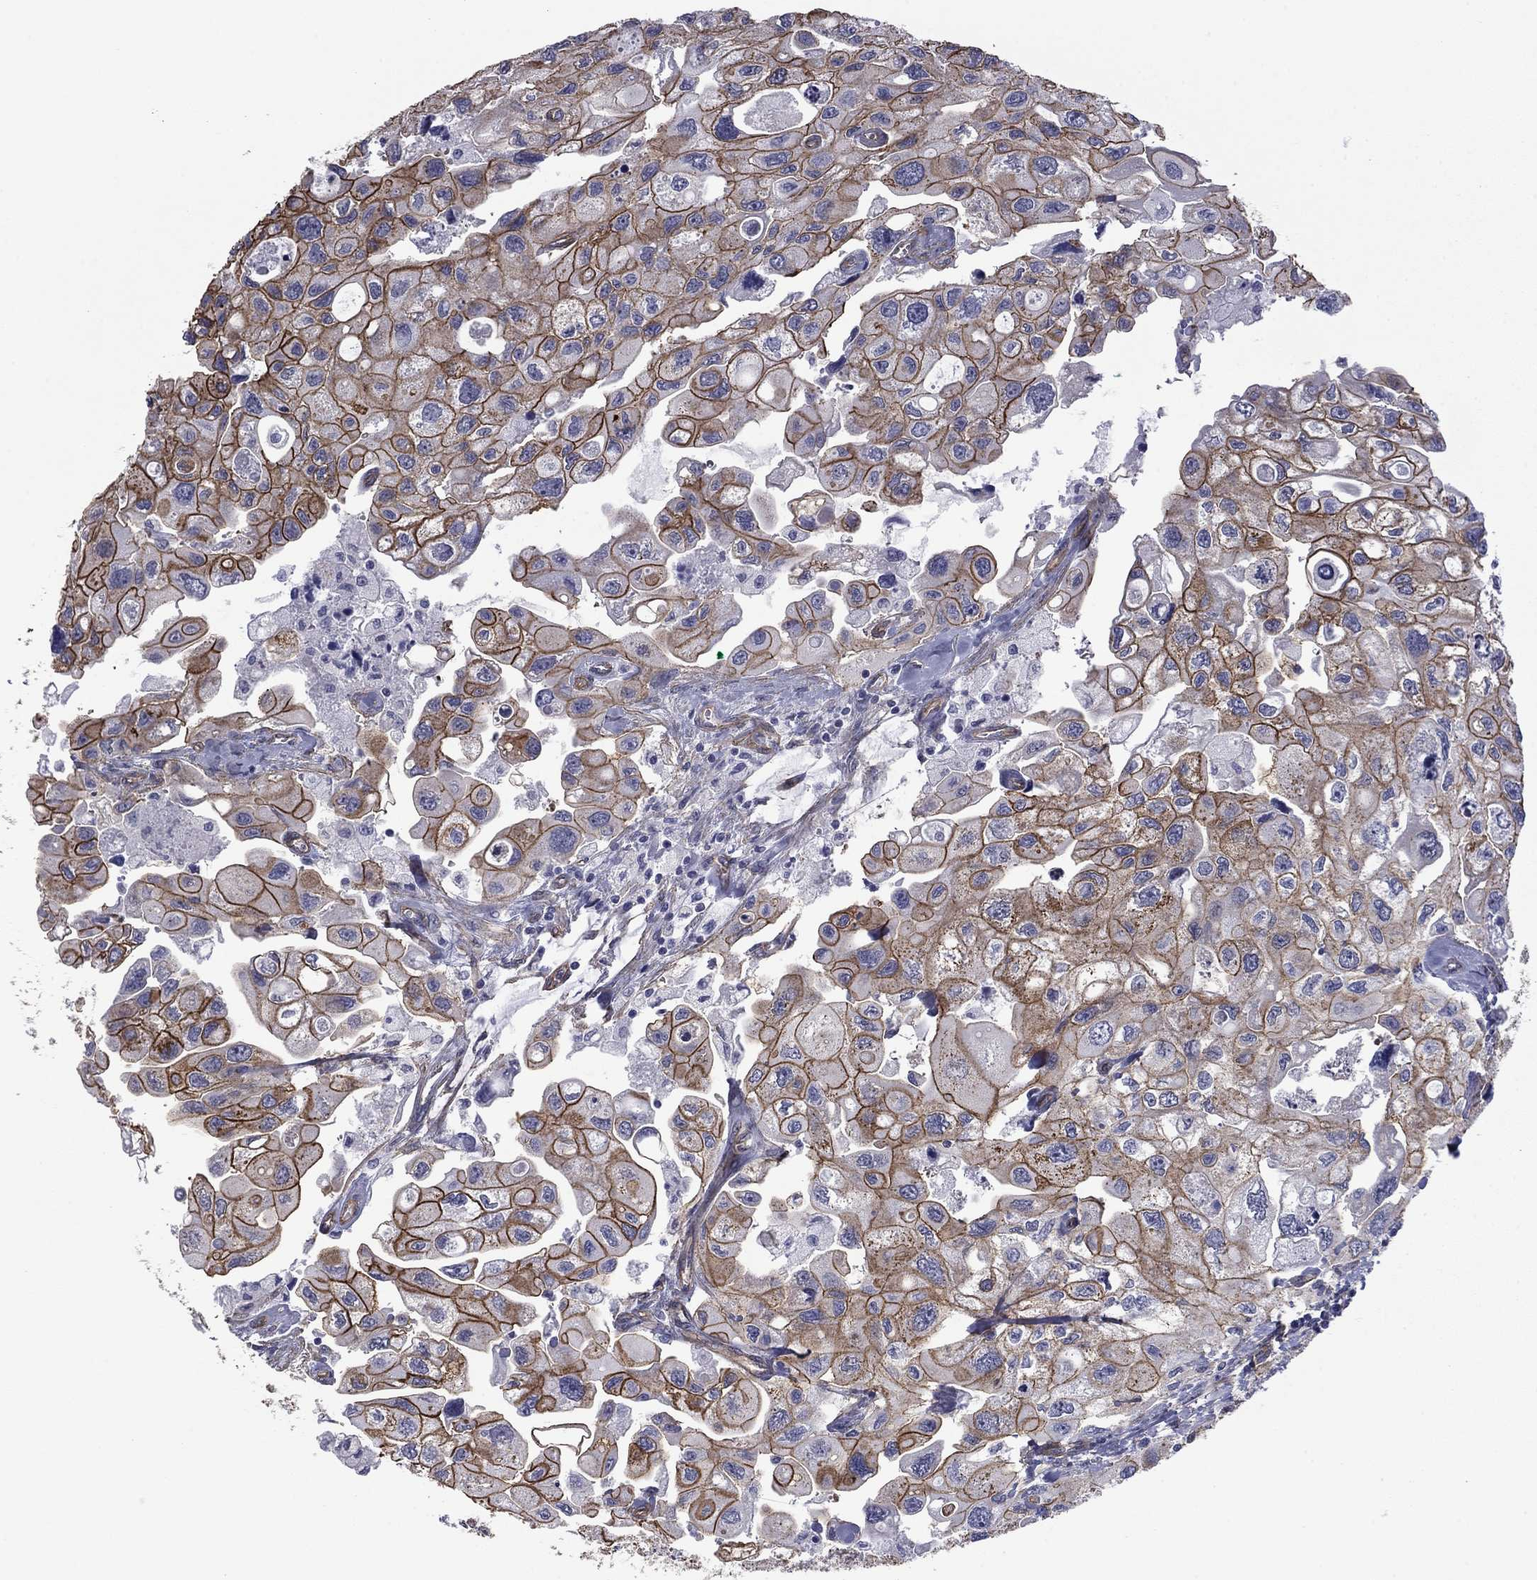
{"staining": {"intensity": "strong", "quantity": ">75%", "location": "cytoplasmic/membranous"}, "tissue": "urothelial cancer", "cell_type": "Tumor cells", "image_type": "cancer", "snomed": [{"axis": "morphology", "description": "Urothelial carcinoma, High grade"}, {"axis": "topography", "description": "Urinary bladder"}], "caption": "A photomicrograph of urothelial cancer stained for a protein displays strong cytoplasmic/membranous brown staining in tumor cells.", "gene": "TCHH", "patient": {"sex": "male", "age": 59}}